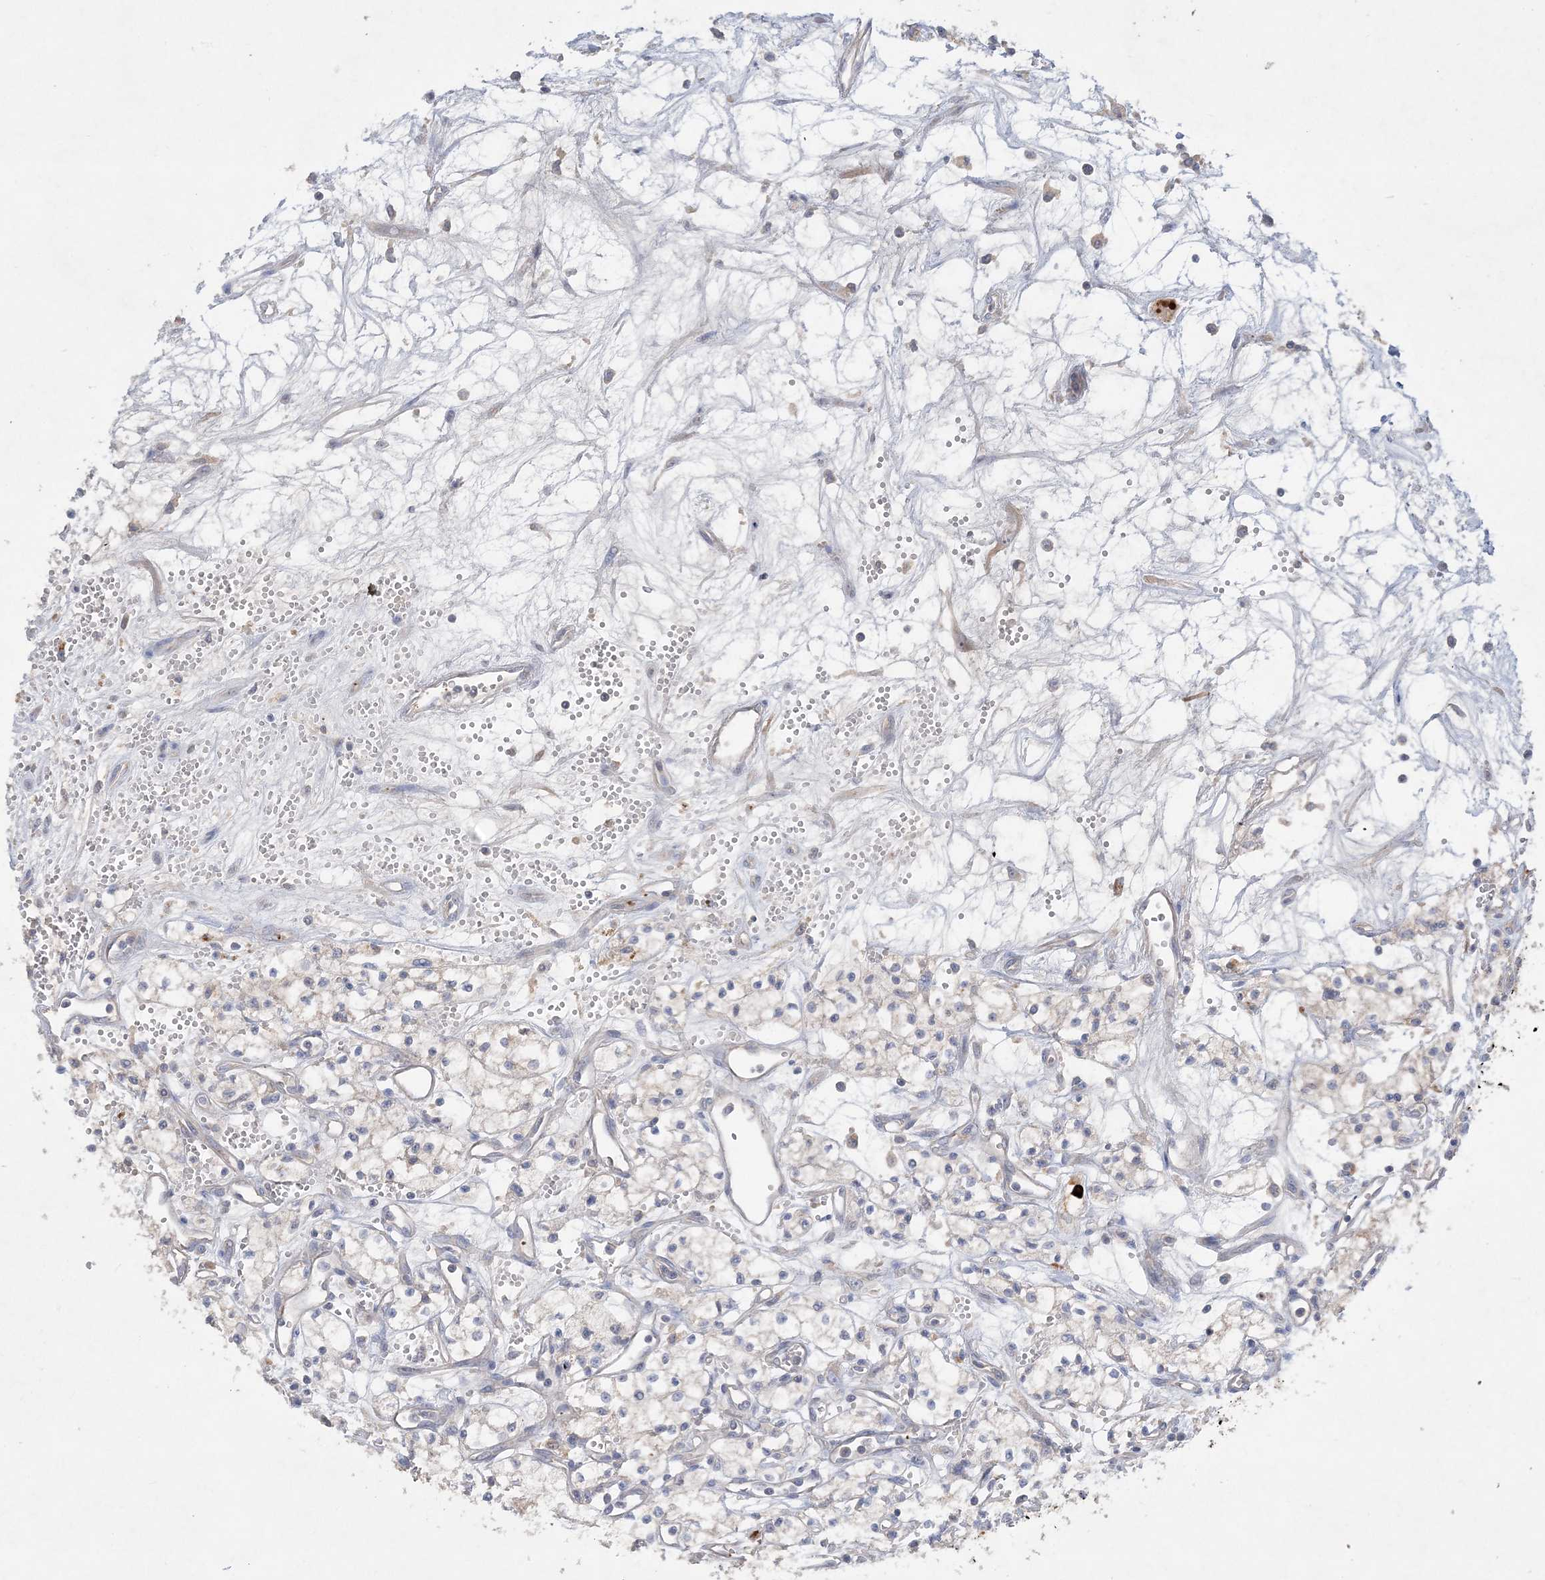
{"staining": {"intensity": "negative", "quantity": "none", "location": "none"}, "tissue": "renal cancer", "cell_type": "Tumor cells", "image_type": "cancer", "snomed": [{"axis": "morphology", "description": "Adenocarcinoma, NOS"}, {"axis": "topography", "description": "Kidney"}], "caption": "Tumor cells show no significant protein staining in renal adenocarcinoma. (Brightfield microscopy of DAB IHC at high magnification).", "gene": "ADCK2", "patient": {"sex": "male", "age": 59}}